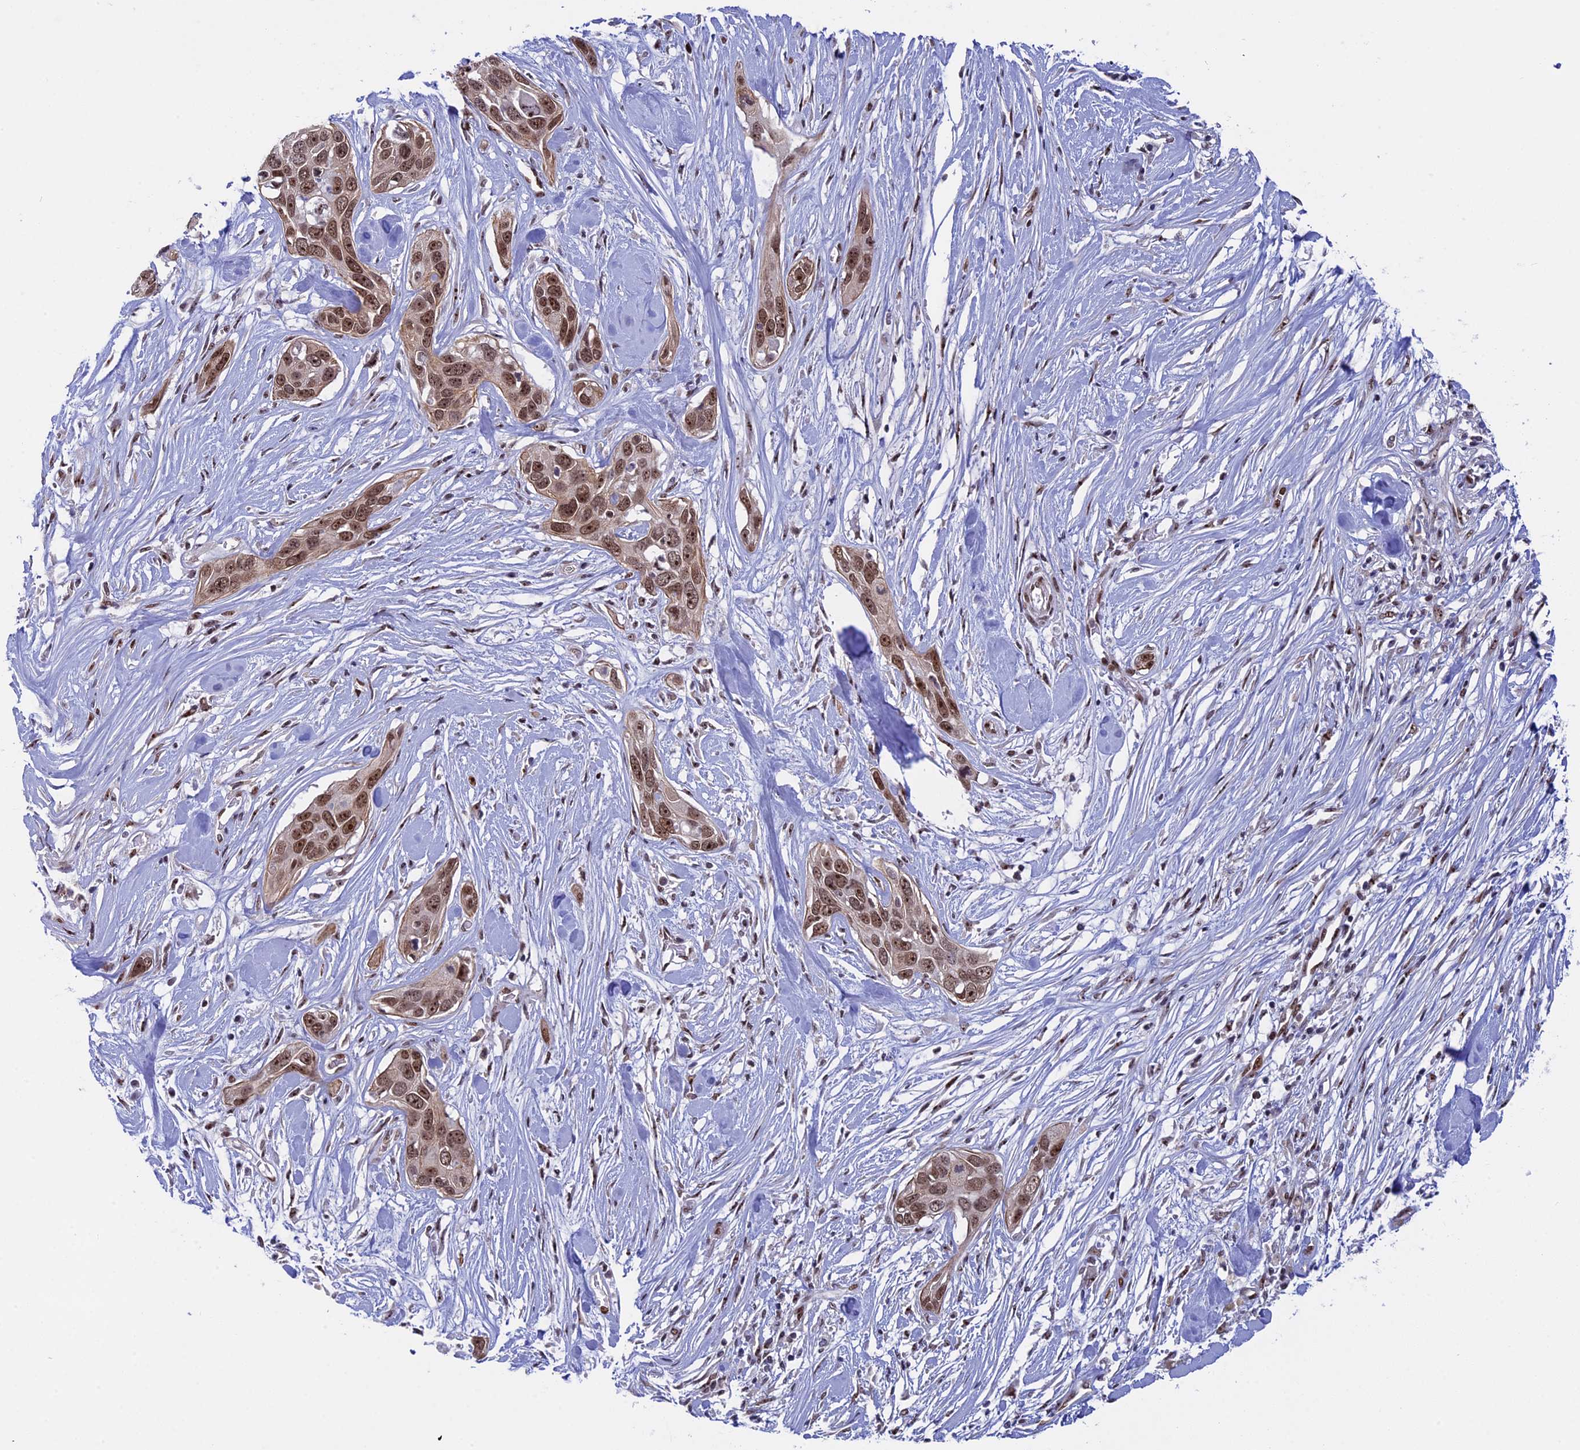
{"staining": {"intensity": "moderate", "quantity": ">75%", "location": "nuclear"}, "tissue": "pancreatic cancer", "cell_type": "Tumor cells", "image_type": "cancer", "snomed": [{"axis": "morphology", "description": "Adenocarcinoma, NOS"}, {"axis": "topography", "description": "Pancreas"}], "caption": "This histopathology image reveals immunohistochemistry (IHC) staining of human pancreatic cancer (adenocarcinoma), with medium moderate nuclear expression in approximately >75% of tumor cells.", "gene": "CCDC86", "patient": {"sex": "female", "age": 60}}